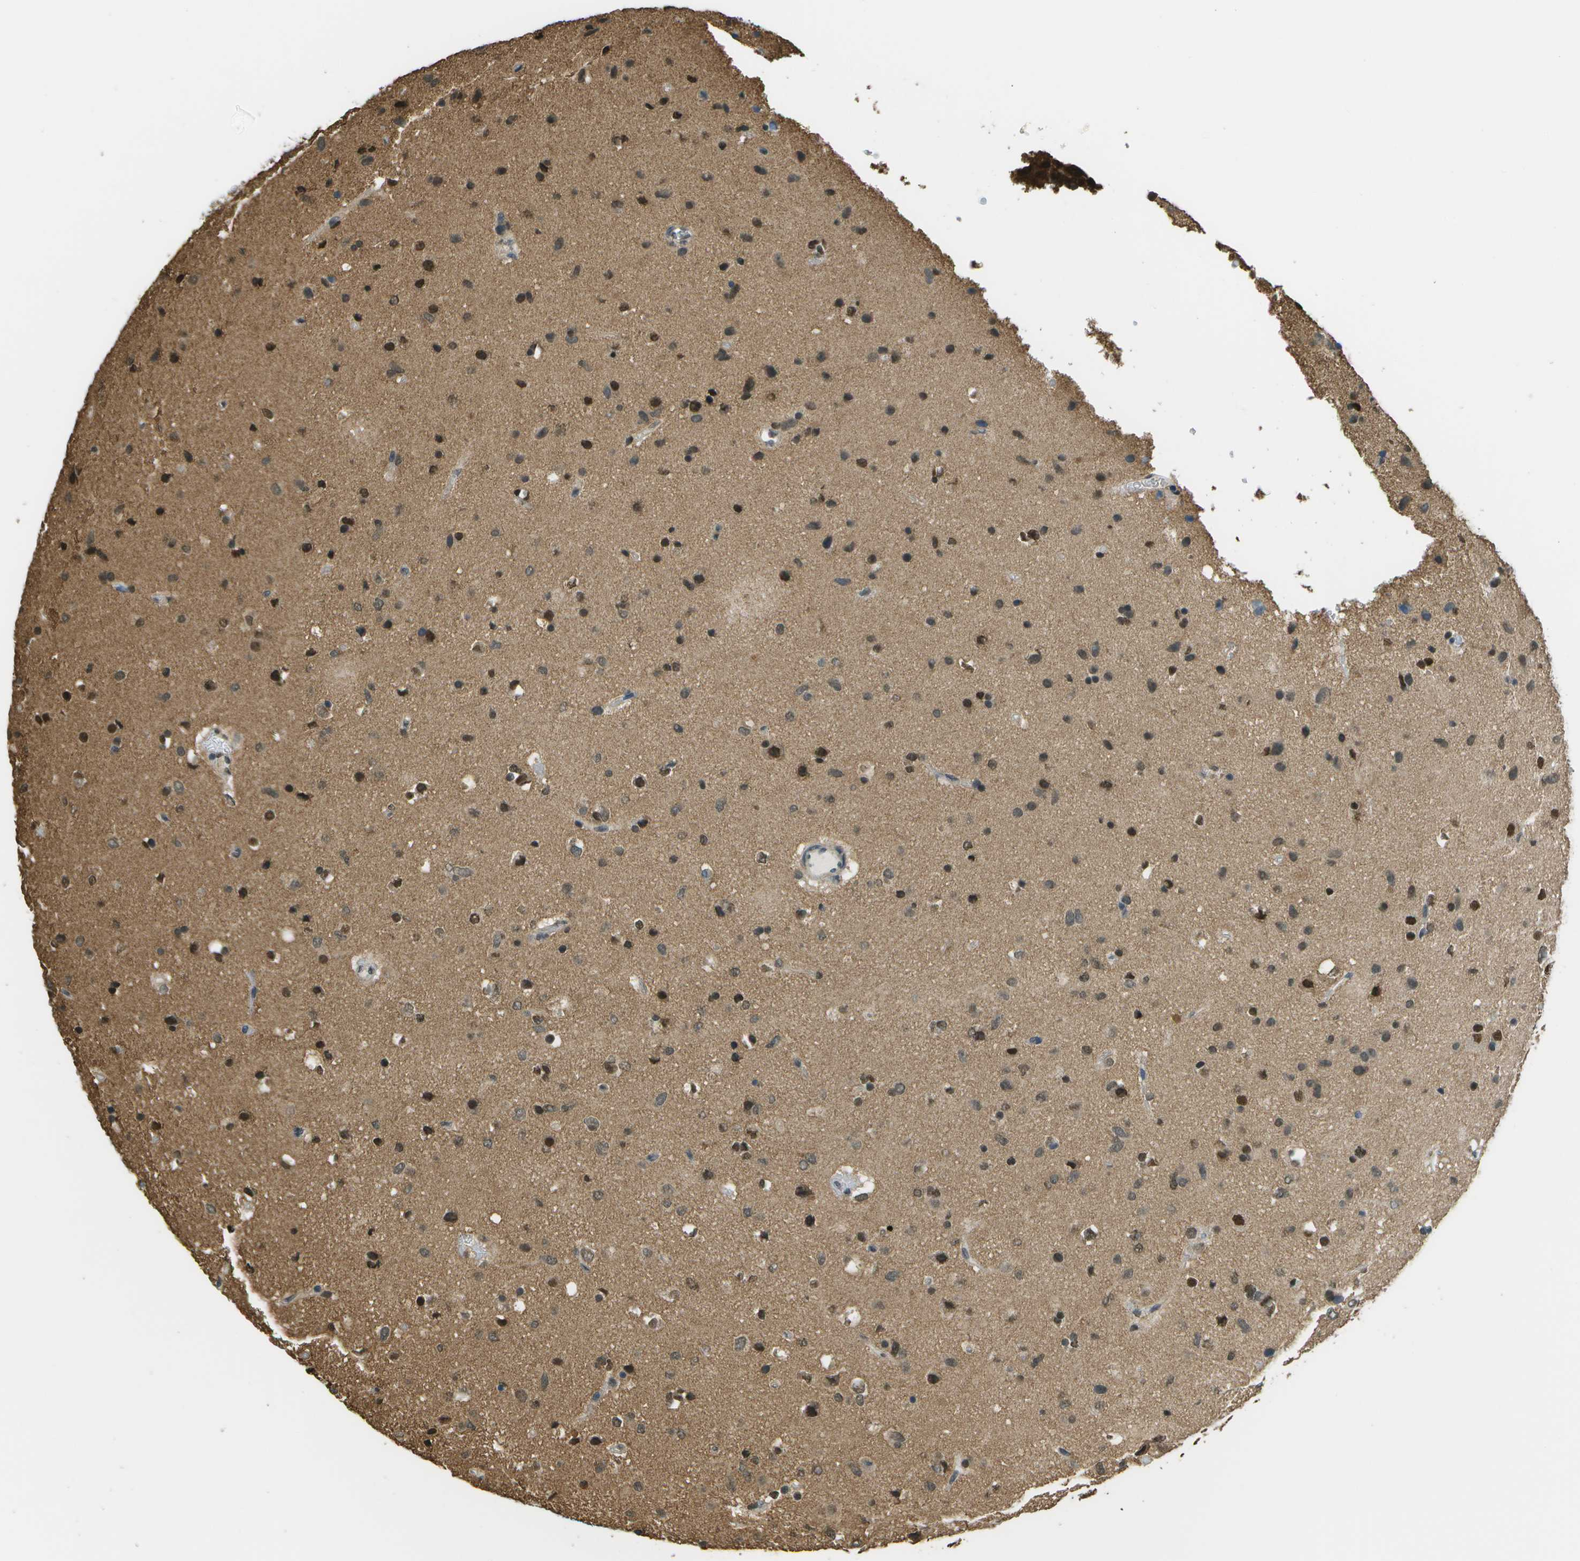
{"staining": {"intensity": "strong", "quantity": "25%-75%", "location": "nuclear"}, "tissue": "glioma", "cell_type": "Tumor cells", "image_type": "cancer", "snomed": [{"axis": "morphology", "description": "Glioma, malignant, Low grade"}, {"axis": "topography", "description": "Brain"}], "caption": "This histopathology image displays immunohistochemistry (IHC) staining of human glioma, with high strong nuclear expression in approximately 25%-75% of tumor cells.", "gene": "ABL2", "patient": {"sex": "male", "age": 77}}